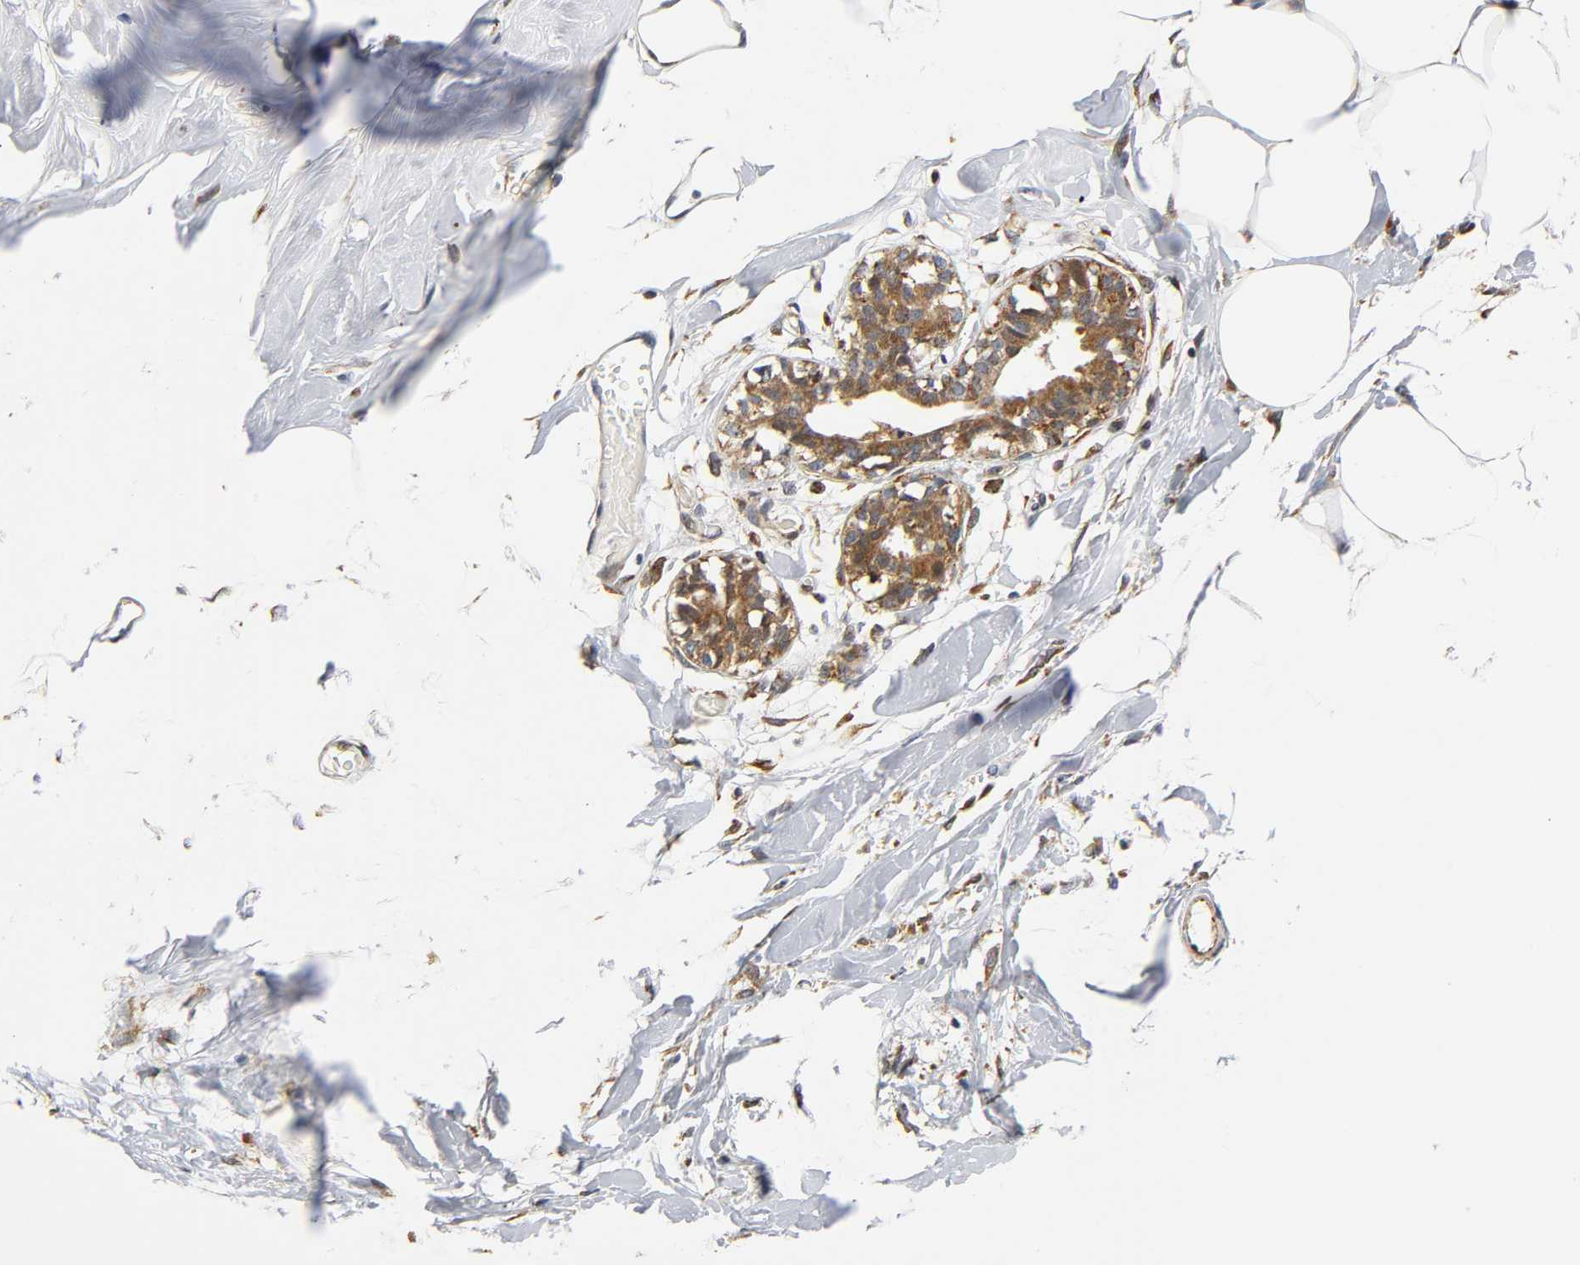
{"staining": {"intensity": "negative", "quantity": "none", "location": "none"}, "tissue": "breast", "cell_type": "Adipocytes", "image_type": "normal", "snomed": [{"axis": "morphology", "description": "Normal tissue, NOS"}, {"axis": "topography", "description": "Breast"}, {"axis": "topography", "description": "Adipose tissue"}], "caption": "High magnification brightfield microscopy of unremarkable breast stained with DAB (brown) and counterstained with hematoxylin (blue): adipocytes show no significant positivity. Brightfield microscopy of immunohistochemistry (IHC) stained with DAB (3,3'-diaminobenzidine) (brown) and hematoxylin (blue), captured at high magnification.", "gene": "SOS2", "patient": {"sex": "female", "age": 25}}